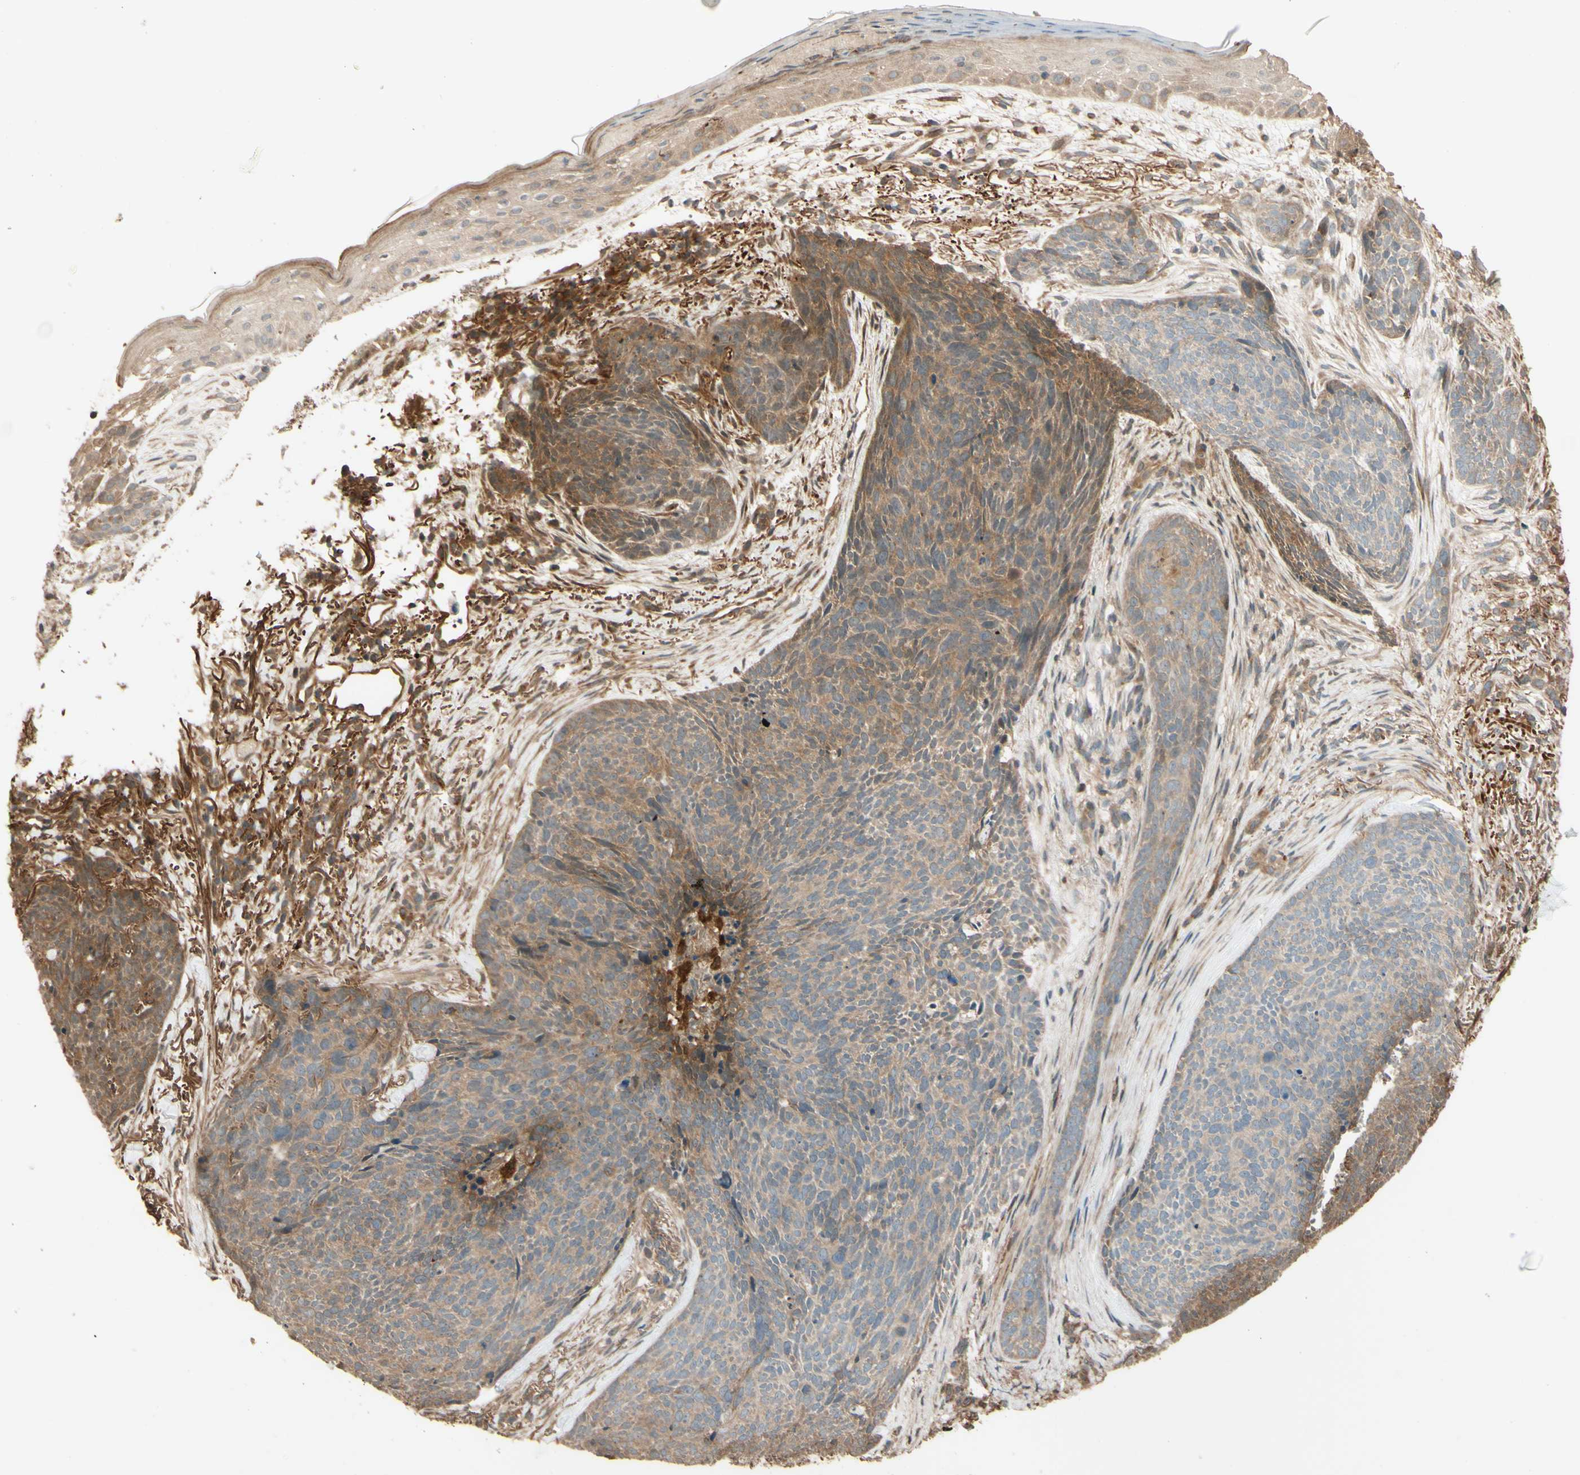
{"staining": {"intensity": "weak", "quantity": ">75%", "location": "cytoplasmic/membranous"}, "tissue": "skin cancer", "cell_type": "Tumor cells", "image_type": "cancer", "snomed": [{"axis": "morphology", "description": "Basal cell carcinoma"}, {"axis": "topography", "description": "Skin"}], "caption": "An IHC photomicrograph of neoplastic tissue is shown. Protein staining in brown shows weak cytoplasmic/membranous positivity in skin cancer (basal cell carcinoma) within tumor cells.", "gene": "RNF19A", "patient": {"sex": "female", "age": 70}}